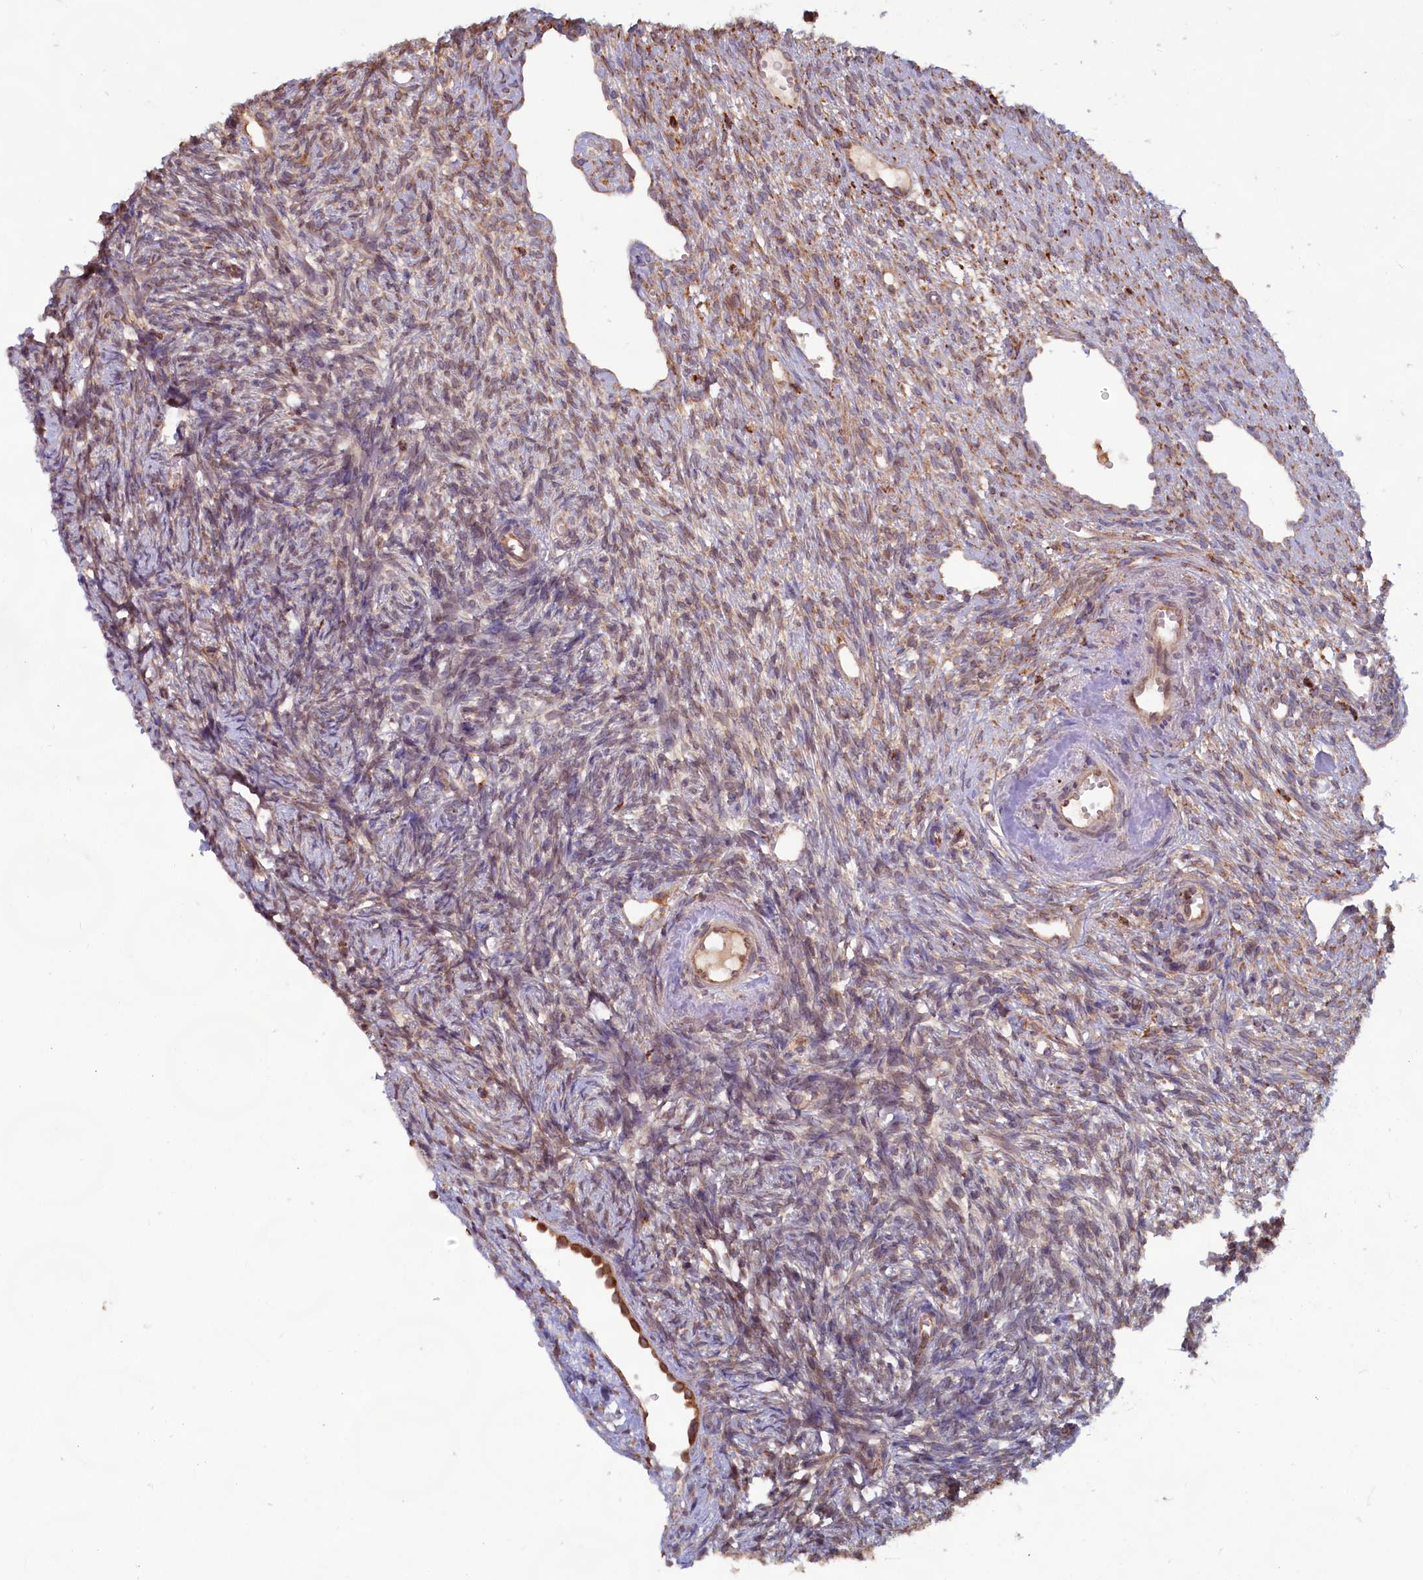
{"staining": {"intensity": "weak", "quantity": "25%-75%", "location": "cytoplasmic/membranous"}, "tissue": "ovary", "cell_type": "Ovarian stroma cells", "image_type": "normal", "snomed": [{"axis": "morphology", "description": "Normal tissue, NOS"}, {"axis": "topography", "description": "Ovary"}], "caption": "The photomicrograph exhibits a brown stain indicating the presence of a protein in the cytoplasmic/membranous of ovarian stroma cells in ovary.", "gene": "TBC1D19", "patient": {"sex": "female", "age": 51}}